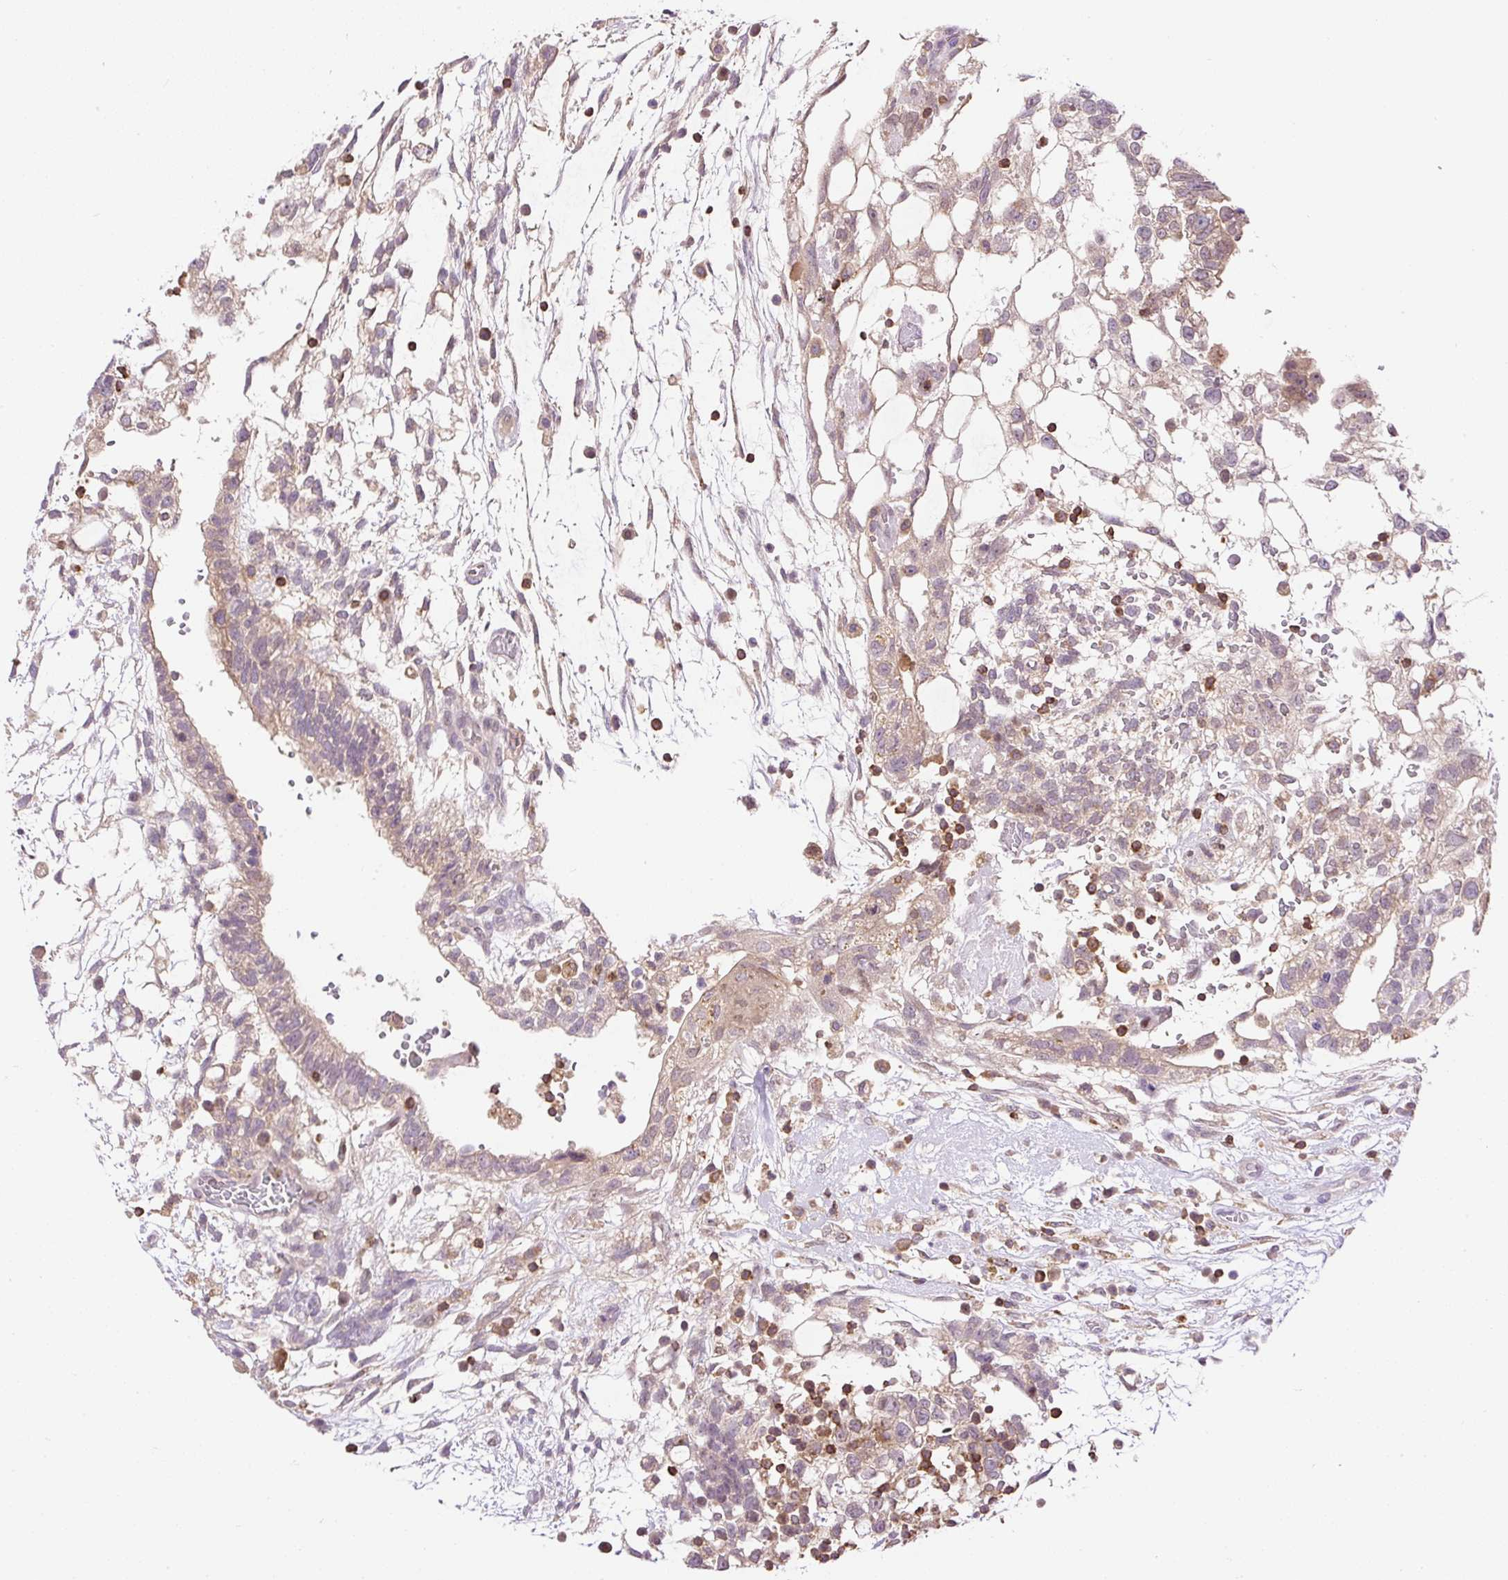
{"staining": {"intensity": "weak", "quantity": "<25%", "location": "cytoplasmic/membranous"}, "tissue": "testis cancer", "cell_type": "Tumor cells", "image_type": "cancer", "snomed": [{"axis": "morphology", "description": "Carcinoma, Embryonal, NOS"}, {"axis": "topography", "description": "Testis"}], "caption": "Tumor cells show no significant positivity in embryonal carcinoma (testis).", "gene": "CARD11", "patient": {"sex": "male", "age": 32}}